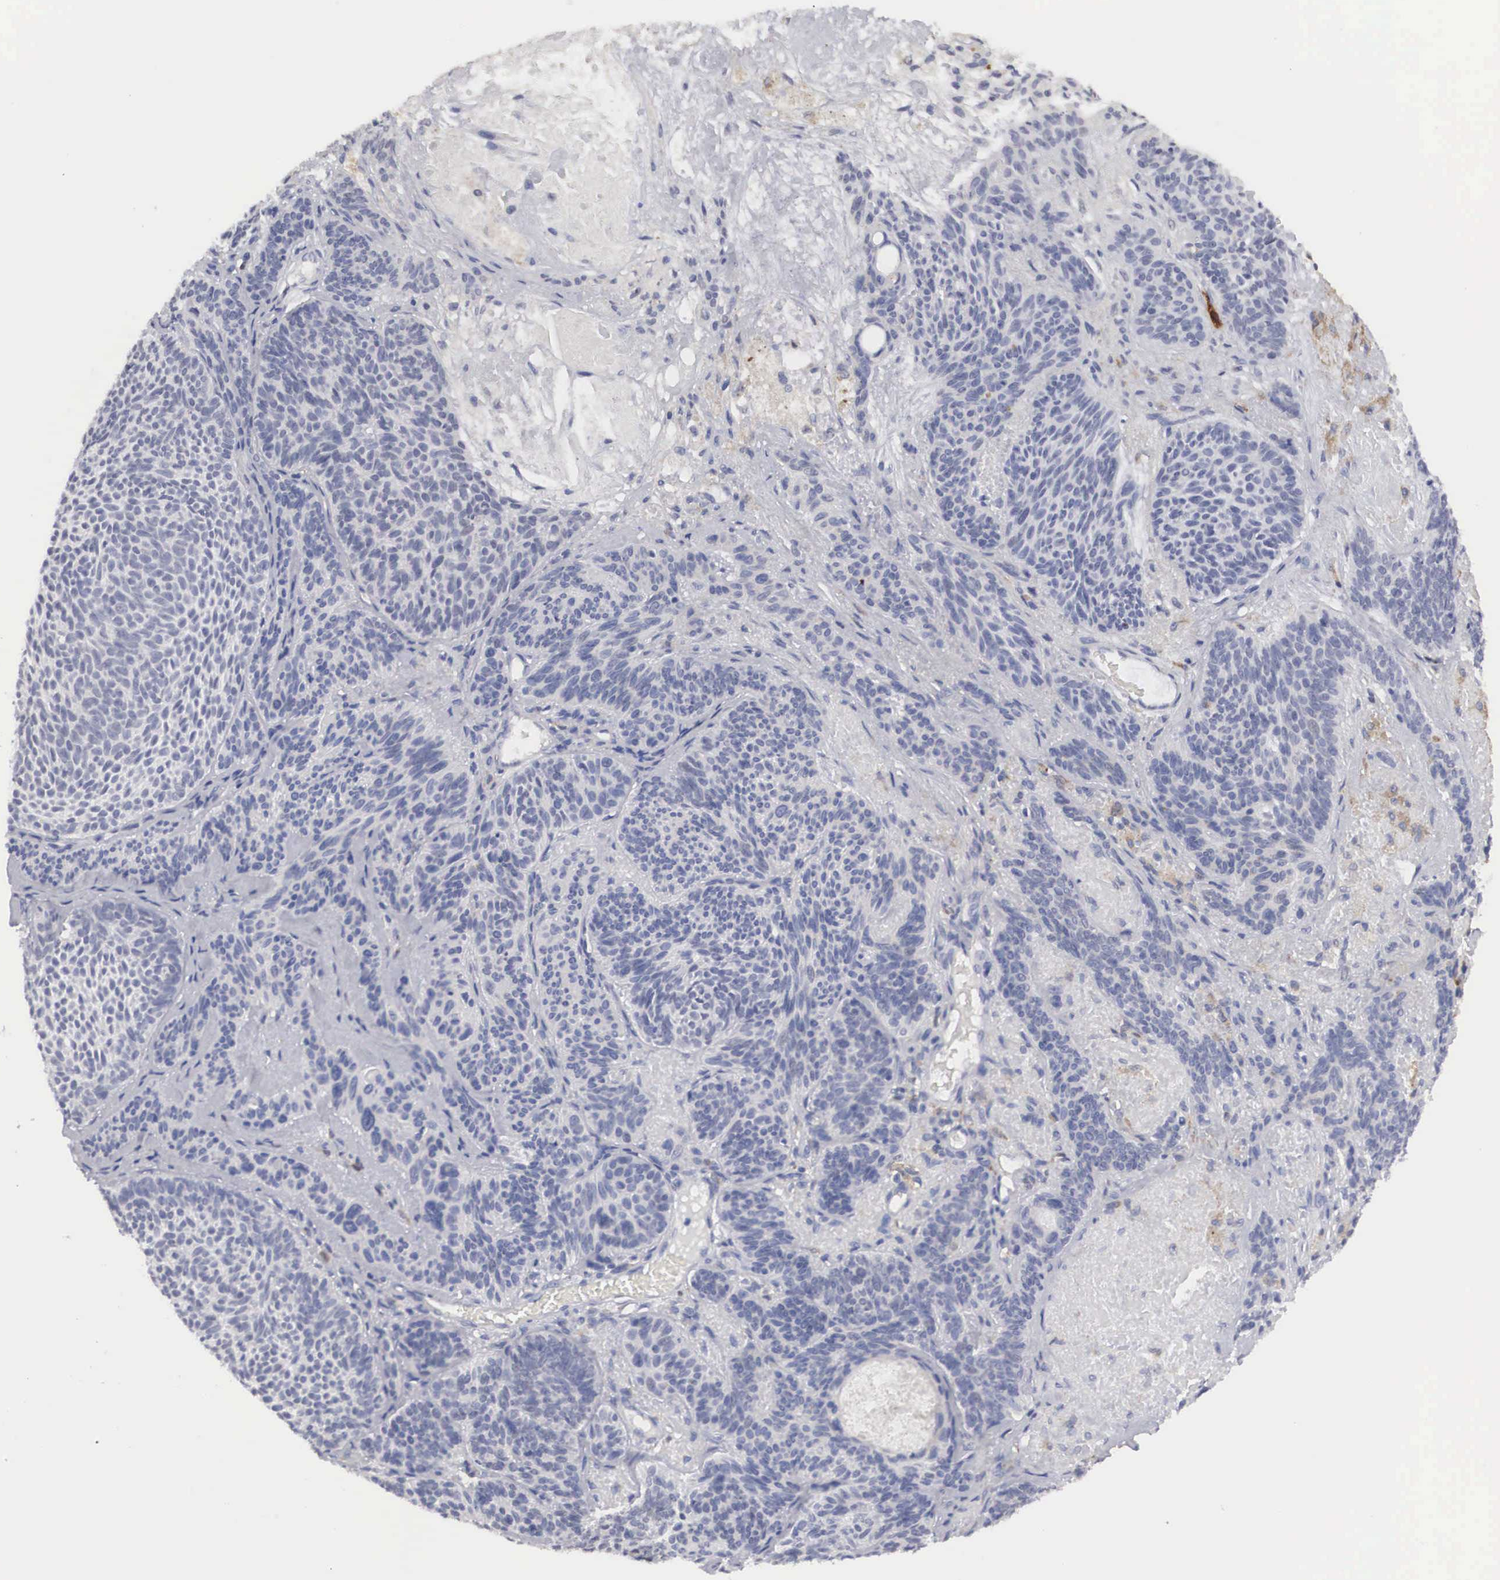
{"staining": {"intensity": "negative", "quantity": "none", "location": "none"}, "tissue": "skin cancer", "cell_type": "Tumor cells", "image_type": "cancer", "snomed": [{"axis": "morphology", "description": "Basal cell carcinoma"}, {"axis": "topography", "description": "Skin"}], "caption": "Tumor cells are negative for protein expression in human basal cell carcinoma (skin).", "gene": "HMOX1", "patient": {"sex": "male", "age": 84}}